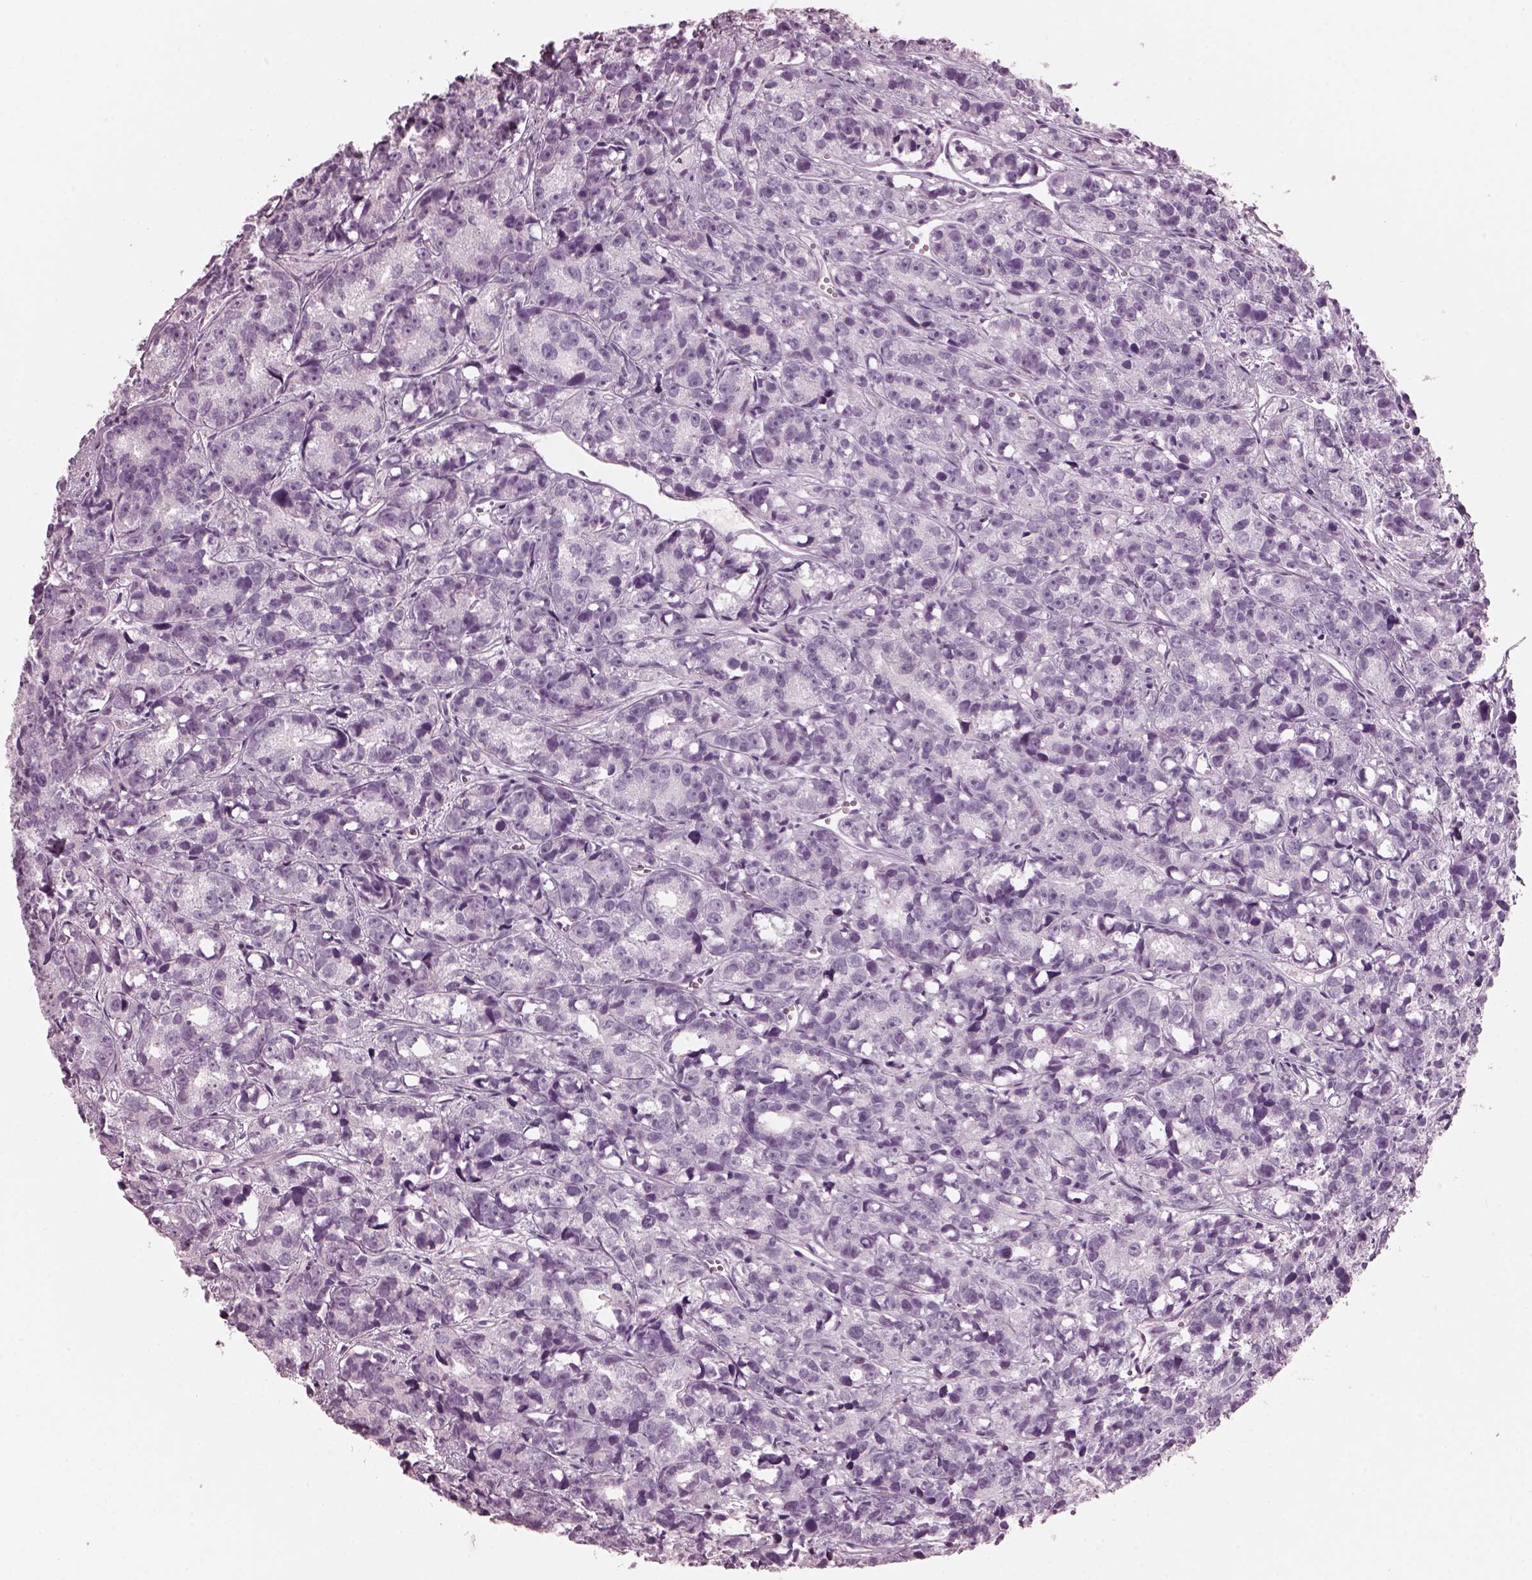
{"staining": {"intensity": "negative", "quantity": "none", "location": "none"}, "tissue": "prostate cancer", "cell_type": "Tumor cells", "image_type": "cancer", "snomed": [{"axis": "morphology", "description": "Adenocarcinoma, High grade"}, {"axis": "topography", "description": "Prostate"}], "caption": "Immunohistochemistry (IHC) image of neoplastic tissue: prostate cancer stained with DAB exhibits no significant protein staining in tumor cells.", "gene": "HYDIN", "patient": {"sex": "male", "age": 77}}